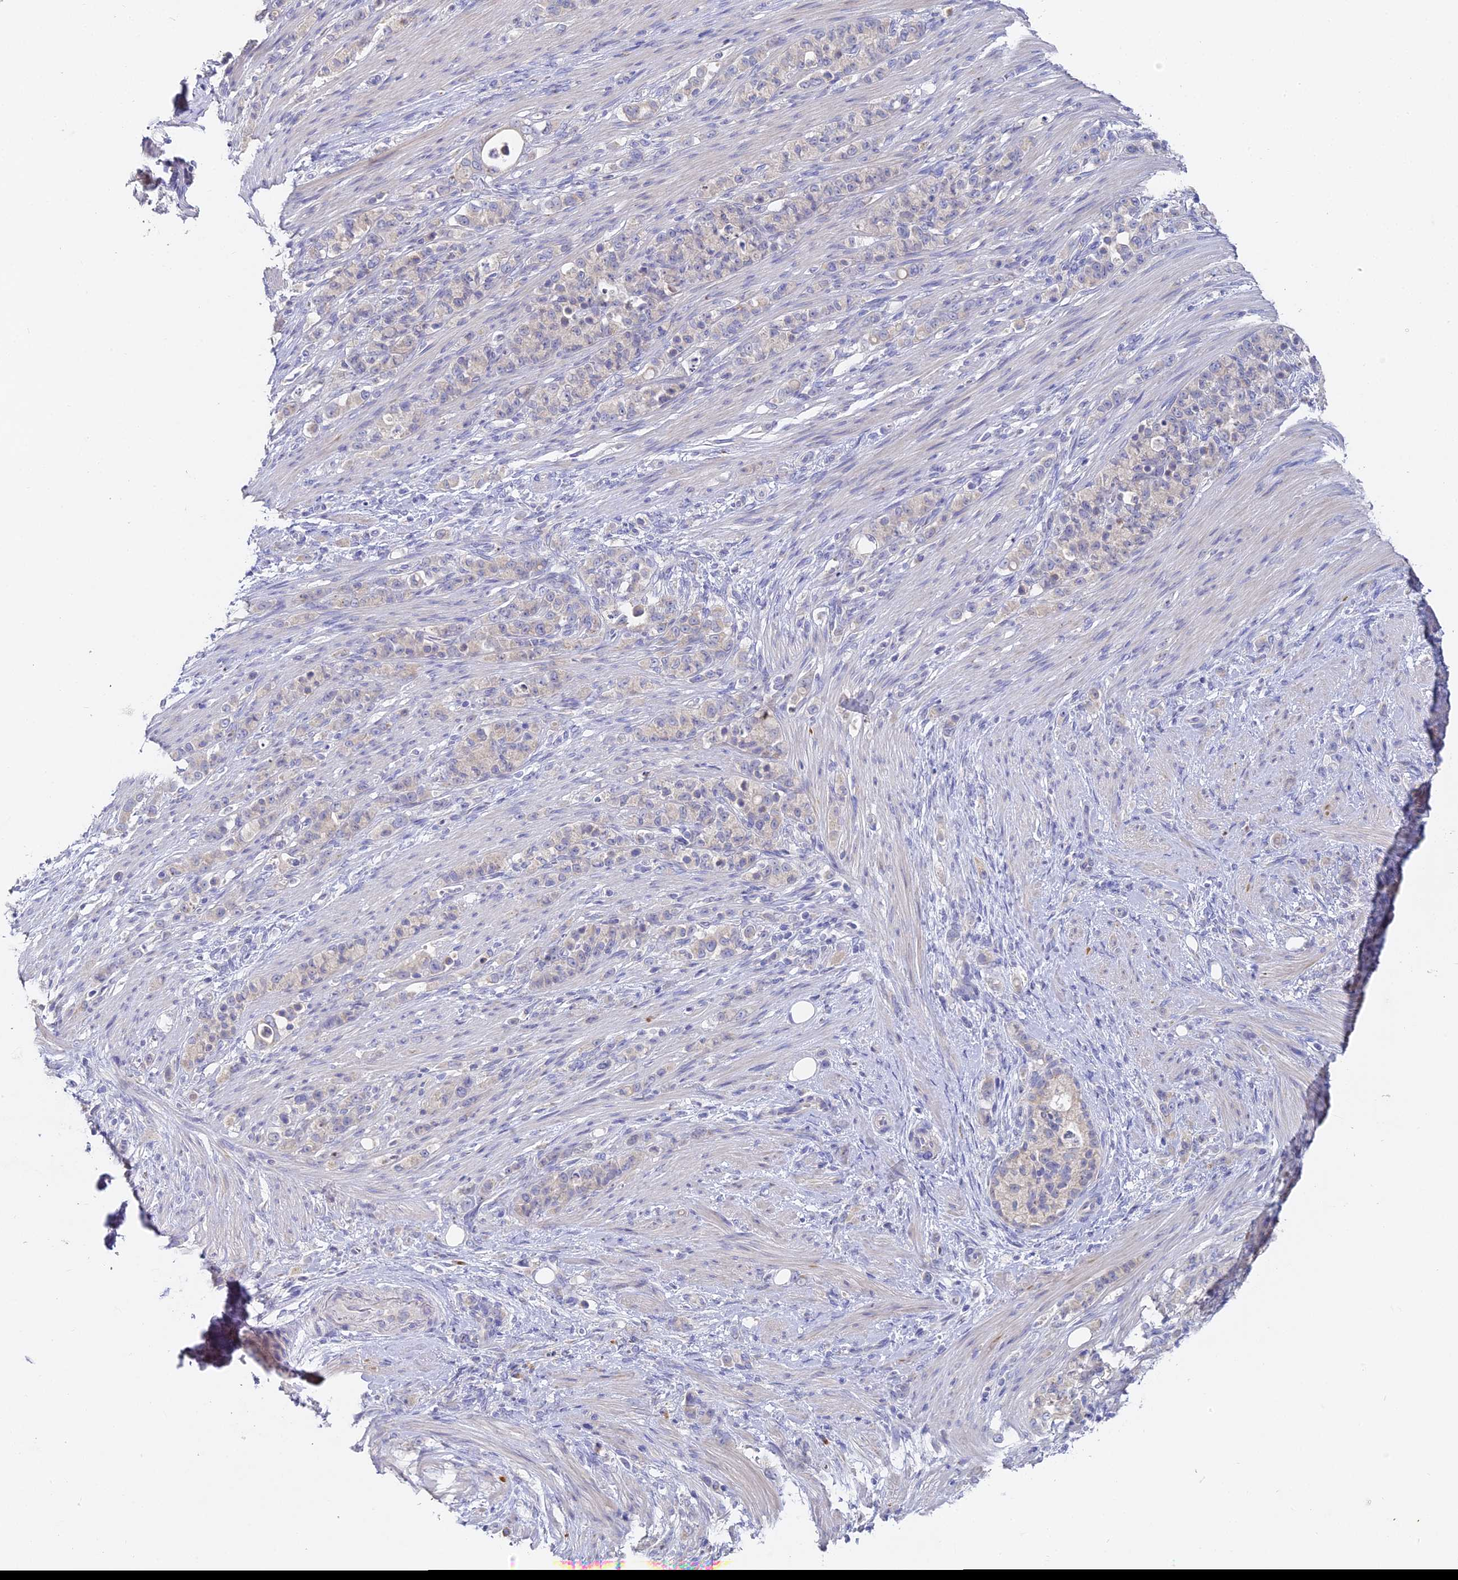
{"staining": {"intensity": "negative", "quantity": "none", "location": "none"}, "tissue": "stomach cancer", "cell_type": "Tumor cells", "image_type": "cancer", "snomed": [{"axis": "morphology", "description": "Adenocarcinoma, NOS"}, {"axis": "topography", "description": "Stomach"}], "caption": "Tumor cells are negative for protein expression in human stomach cancer.", "gene": "DONSON", "patient": {"sex": "female", "age": 79}}